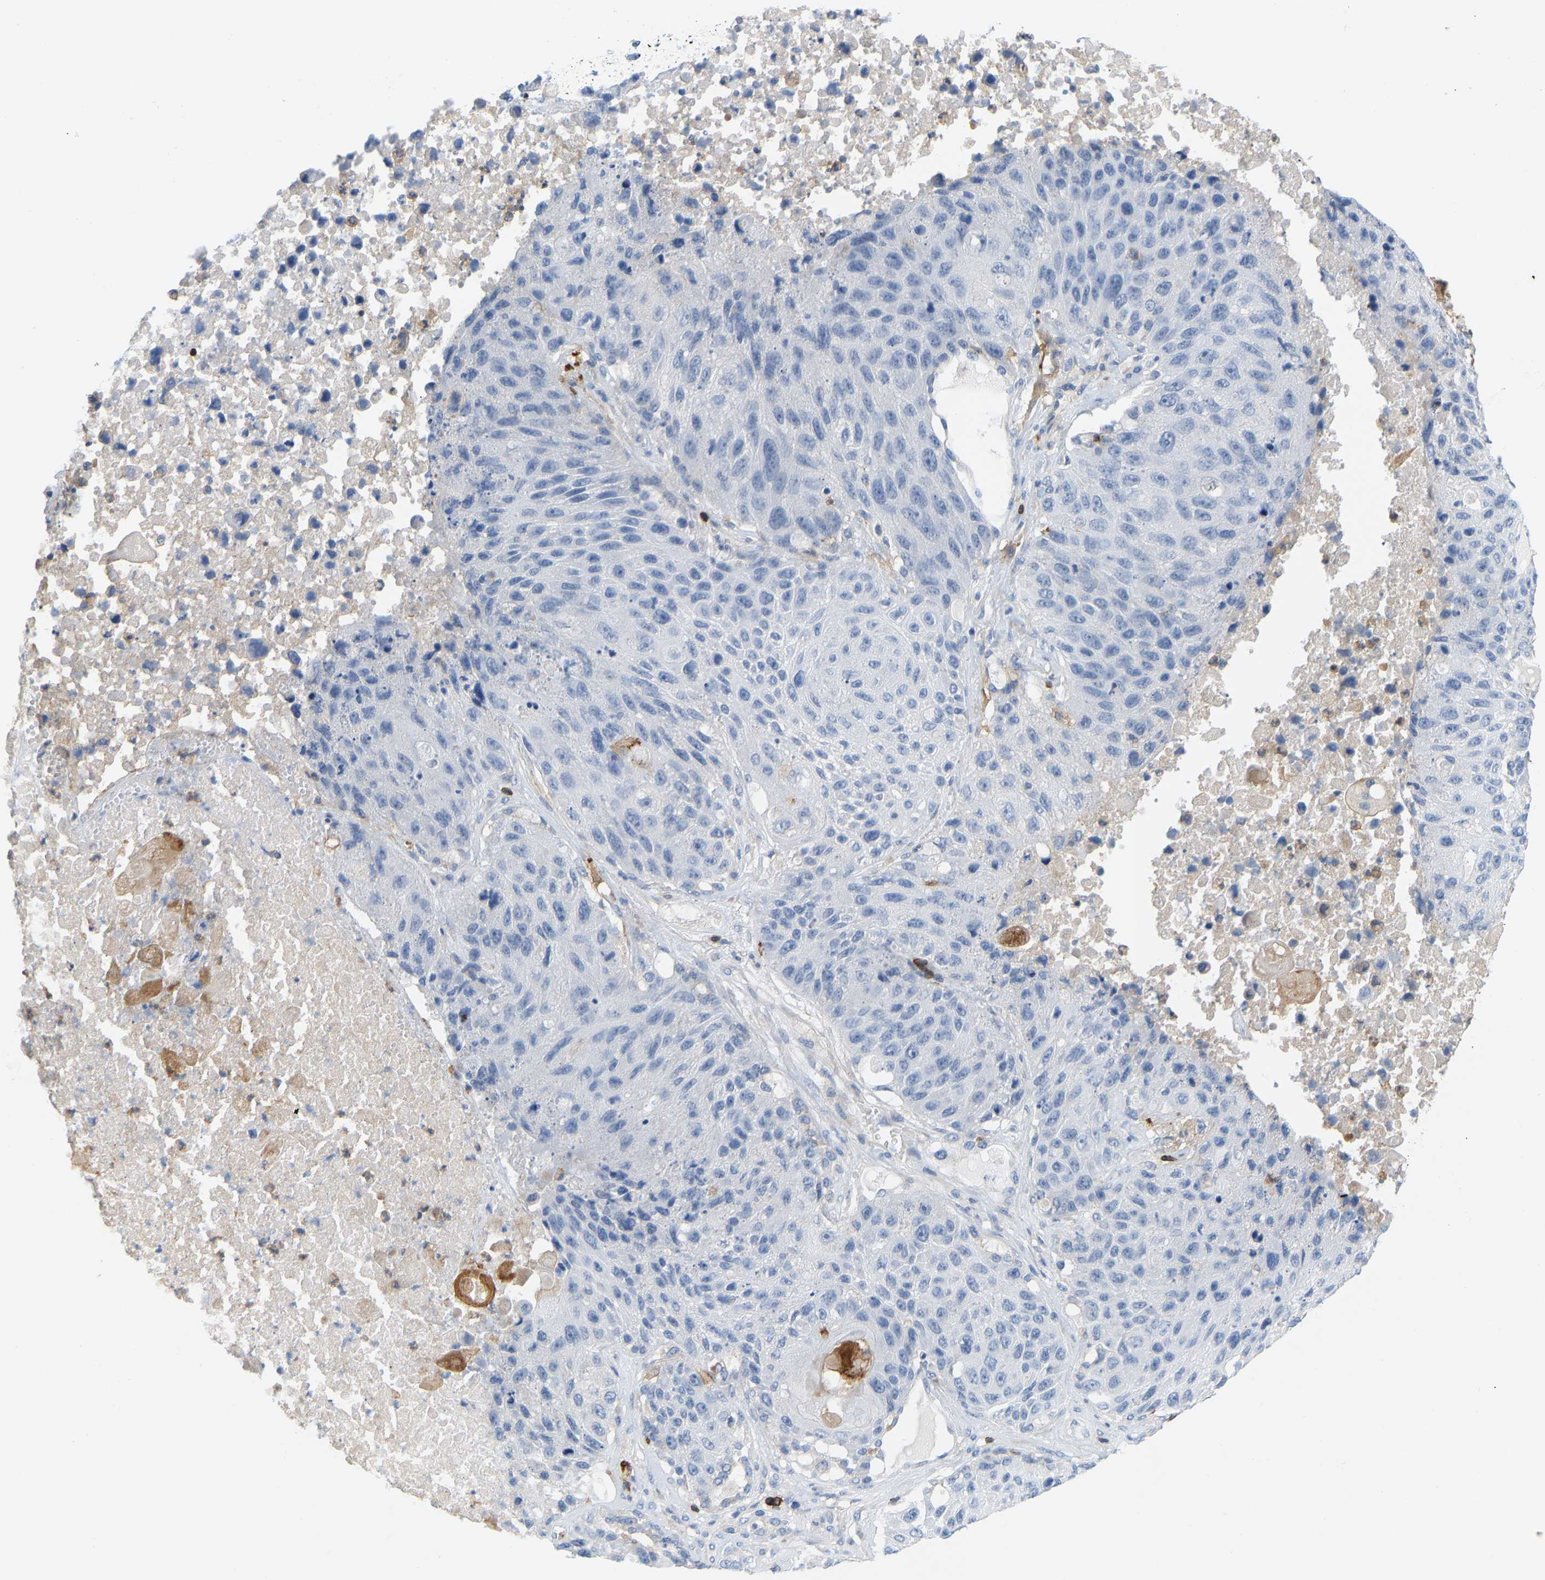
{"staining": {"intensity": "negative", "quantity": "none", "location": "none"}, "tissue": "lung cancer", "cell_type": "Tumor cells", "image_type": "cancer", "snomed": [{"axis": "morphology", "description": "Squamous cell carcinoma, NOS"}, {"axis": "topography", "description": "Lung"}], "caption": "Lung squamous cell carcinoma stained for a protein using IHC demonstrates no expression tumor cells.", "gene": "EVL", "patient": {"sex": "male", "age": 61}}